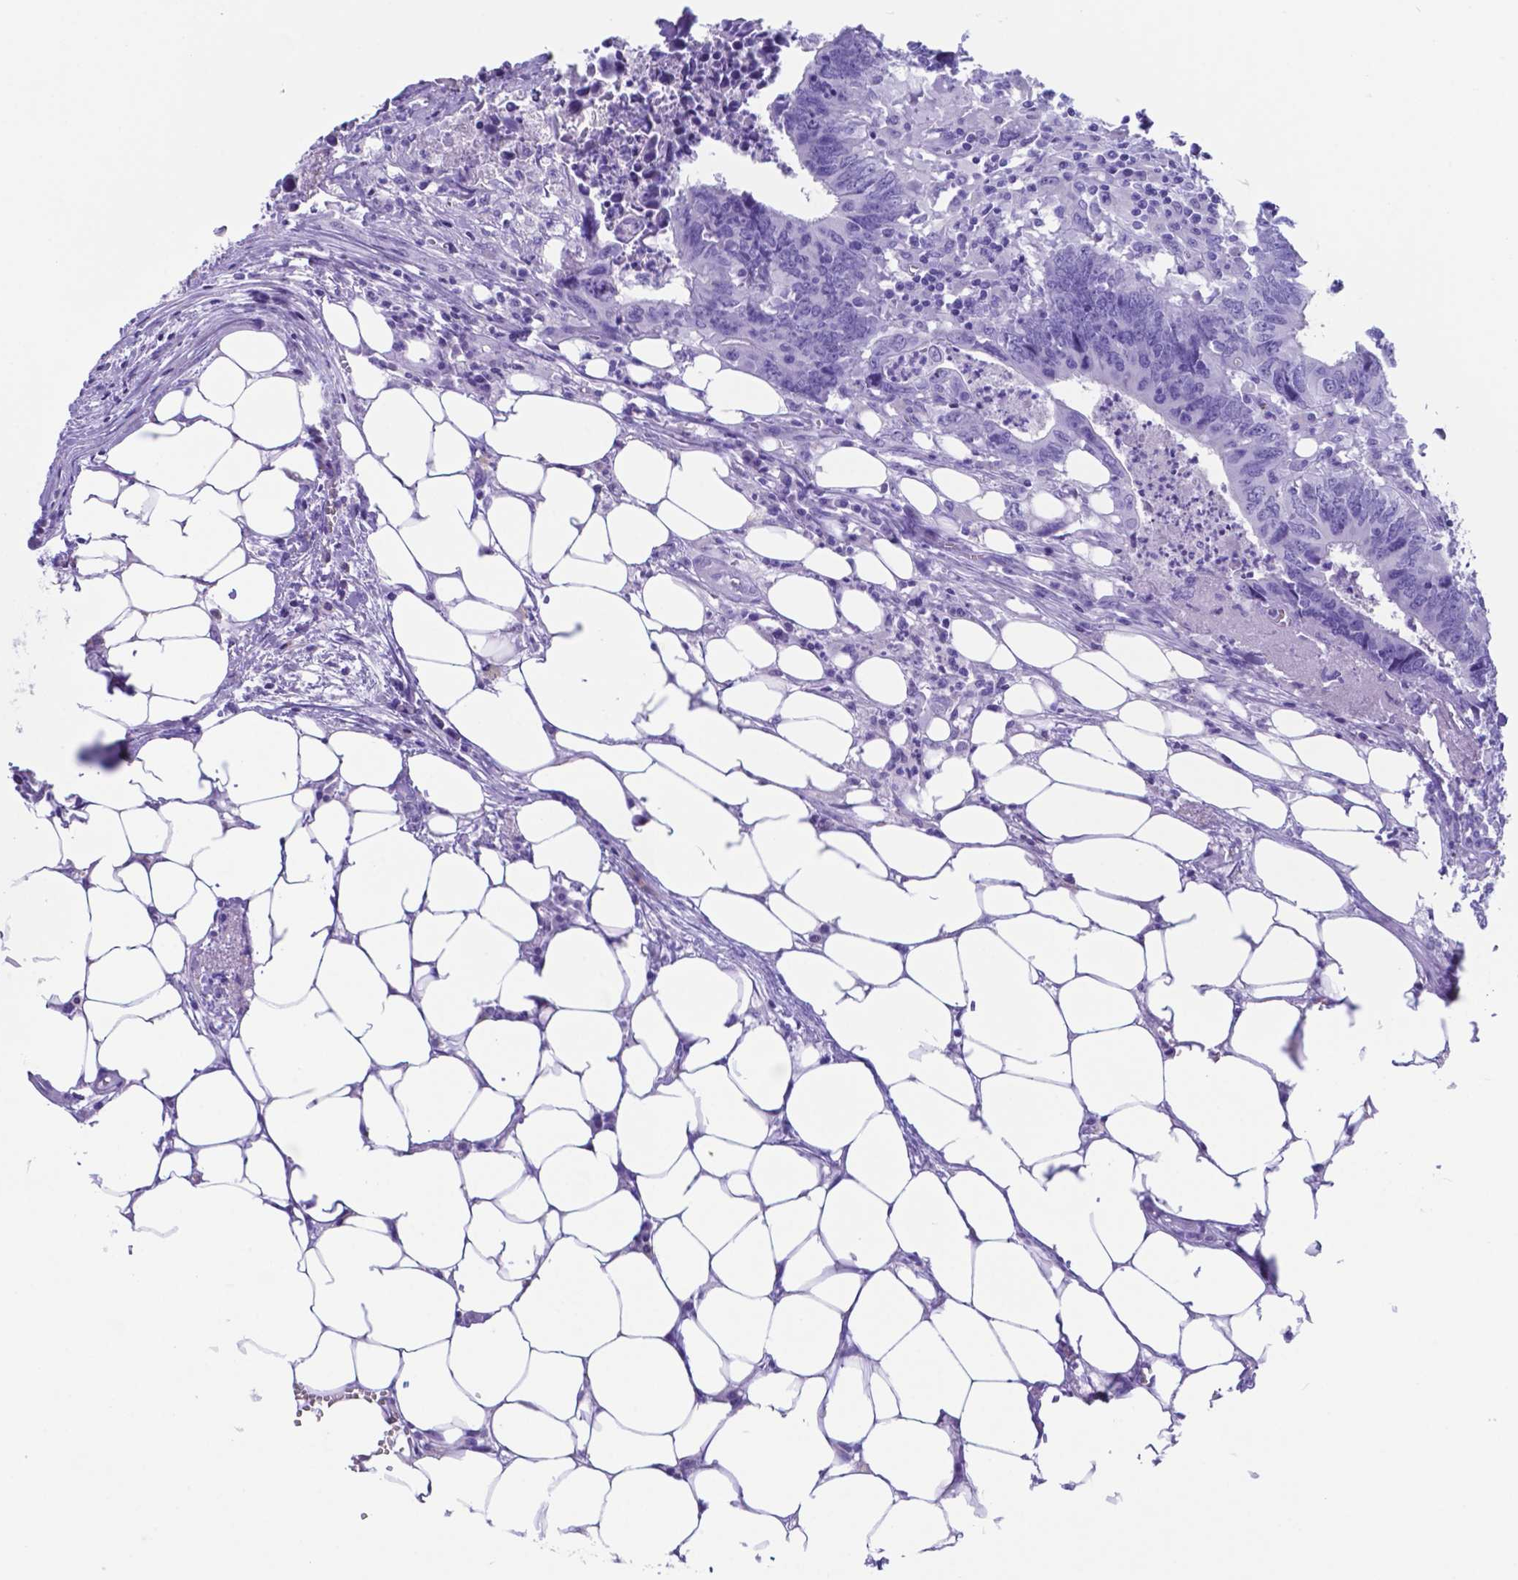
{"staining": {"intensity": "negative", "quantity": "none", "location": "none"}, "tissue": "colorectal cancer", "cell_type": "Tumor cells", "image_type": "cancer", "snomed": [{"axis": "morphology", "description": "Adenocarcinoma, NOS"}, {"axis": "topography", "description": "Colon"}], "caption": "Histopathology image shows no significant protein positivity in tumor cells of colorectal cancer.", "gene": "DNAAF8", "patient": {"sex": "female", "age": 82}}